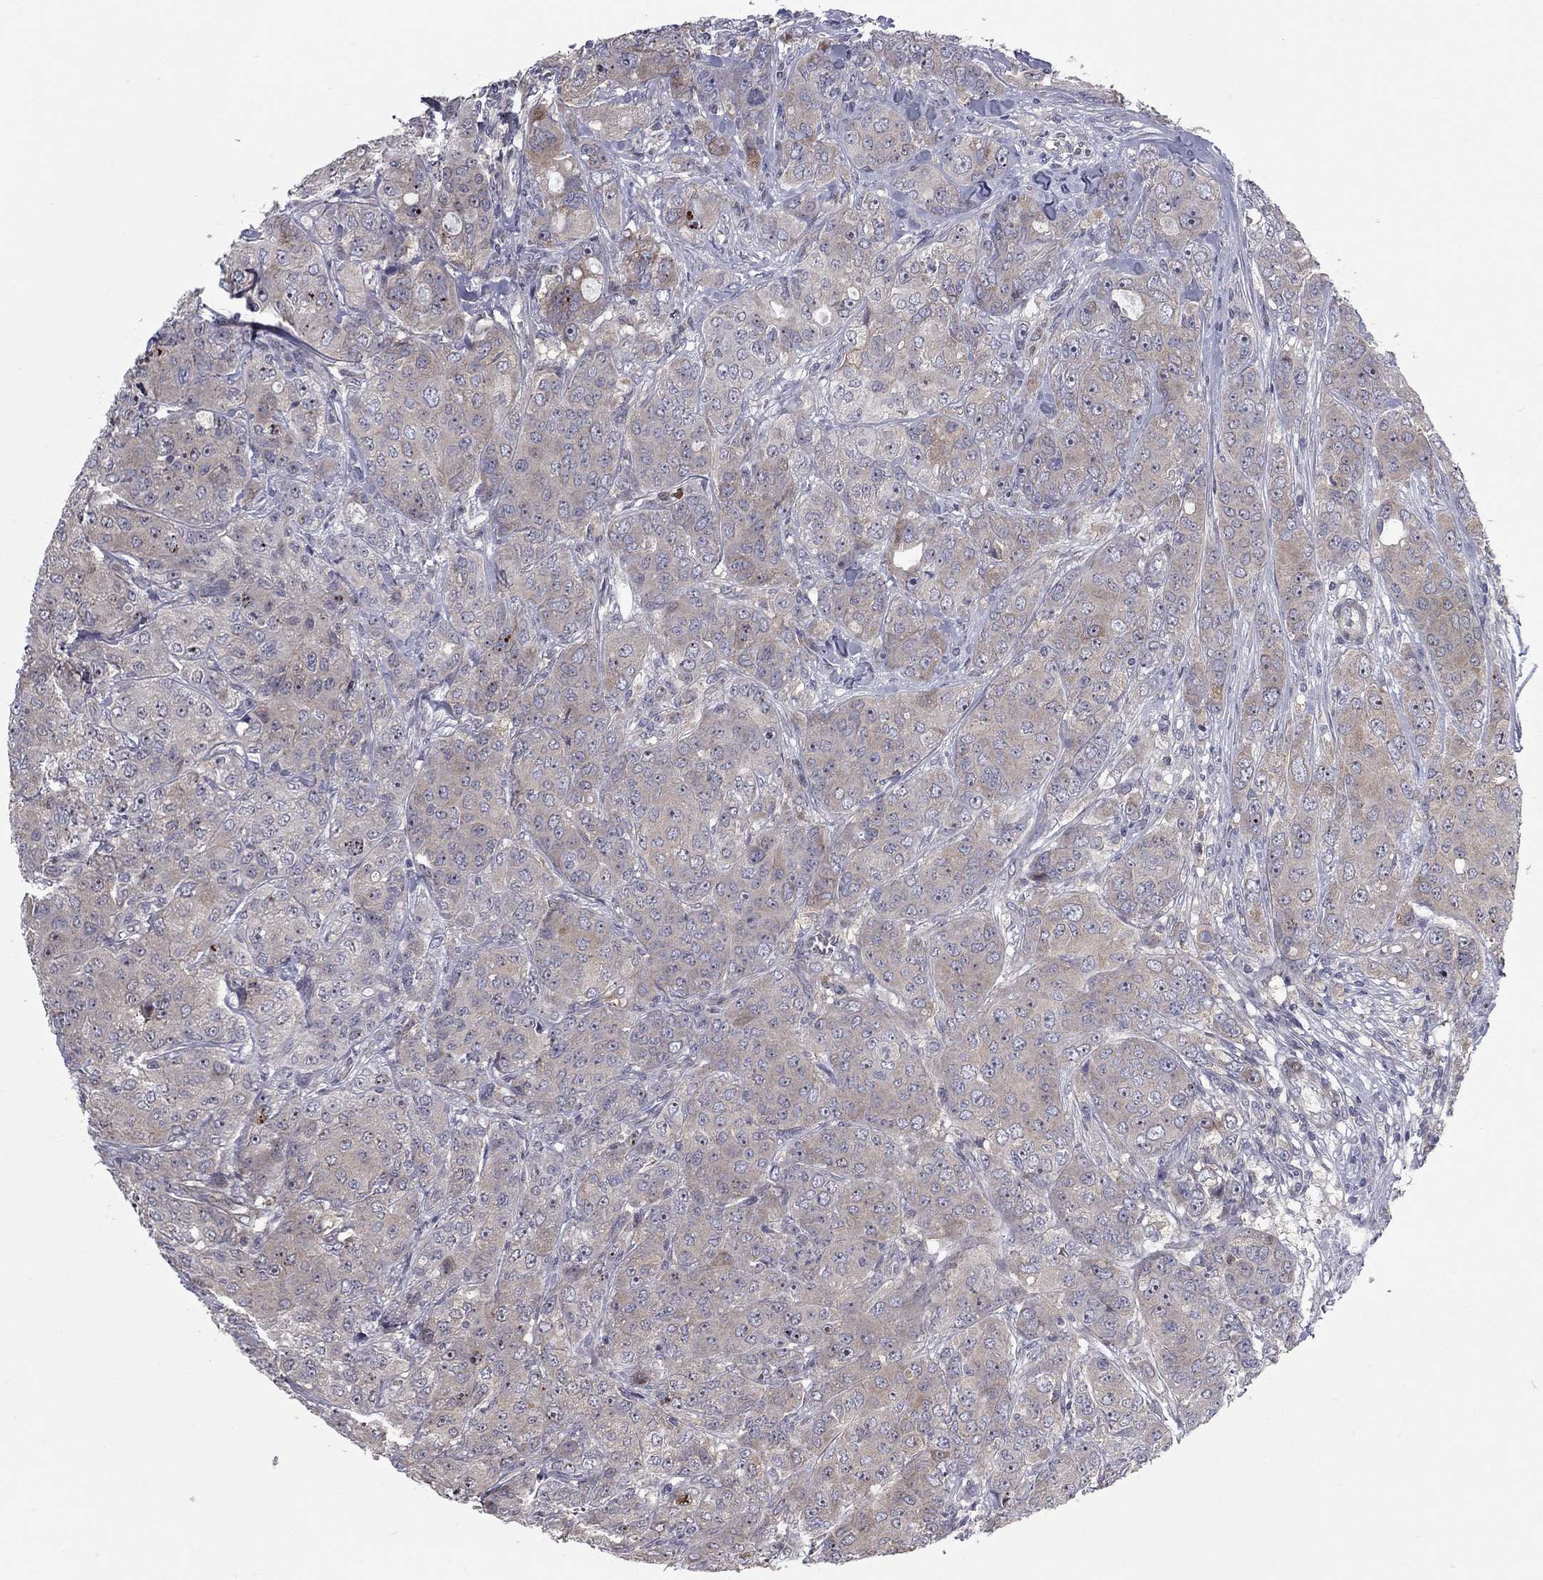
{"staining": {"intensity": "weak", "quantity": ">75%", "location": "cytoplasmic/membranous"}, "tissue": "breast cancer", "cell_type": "Tumor cells", "image_type": "cancer", "snomed": [{"axis": "morphology", "description": "Duct carcinoma"}, {"axis": "topography", "description": "Breast"}], "caption": "Breast cancer tissue demonstrates weak cytoplasmic/membranous positivity in about >75% of tumor cells", "gene": "DUSP7", "patient": {"sex": "female", "age": 43}}